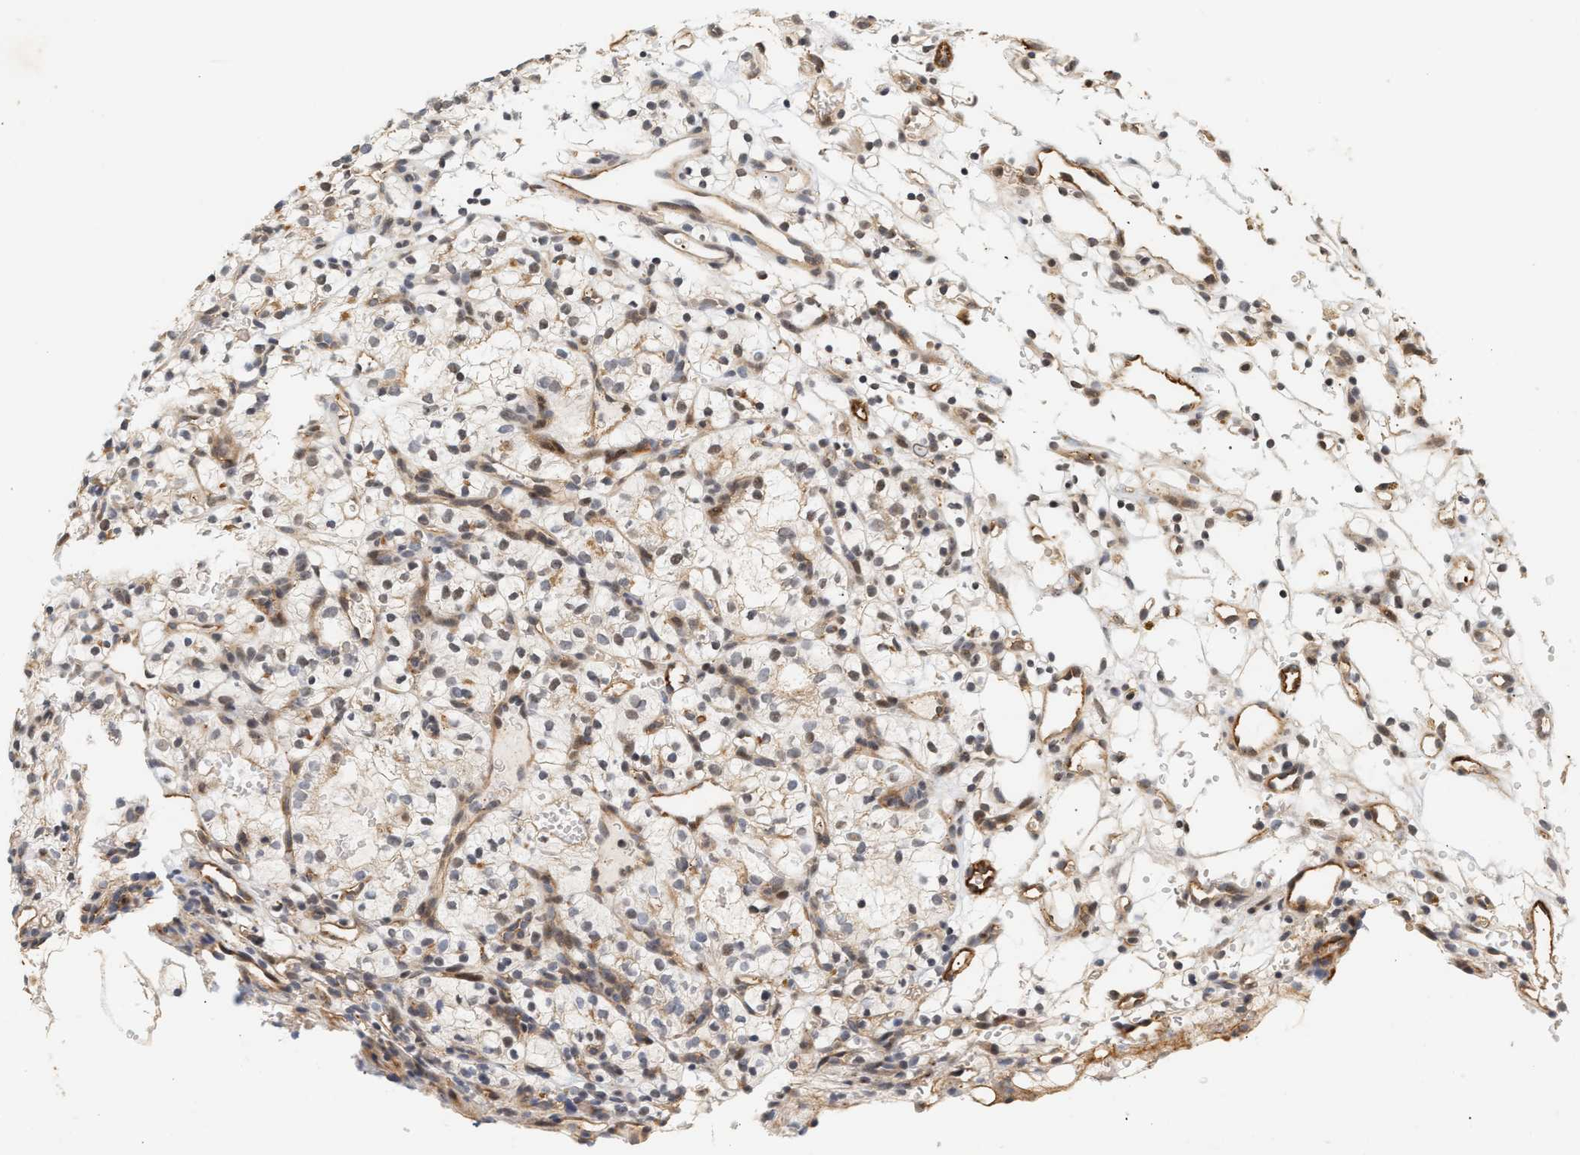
{"staining": {"intensity": "weak", "quantity": "25%-75%", "location": "cytoplasmic/membranous"}, "tissue": "renal cancer", "cell_type": "Tumor cells", "image_type": "cancer", "snomed": [{"axis": "morphology", "description": "Adenocarcinoma, NOS"}, {"axis": "topography", "description": "Kidney"}], "caption": "The micrograph shows a brown stain indicating the presence of a protein in the cytoplasmic/membranous of tumor cells in renal cancer (adenocarcinoma).", "gene": "PLXND1", "patient": {"sex": "female", "age": 57}}